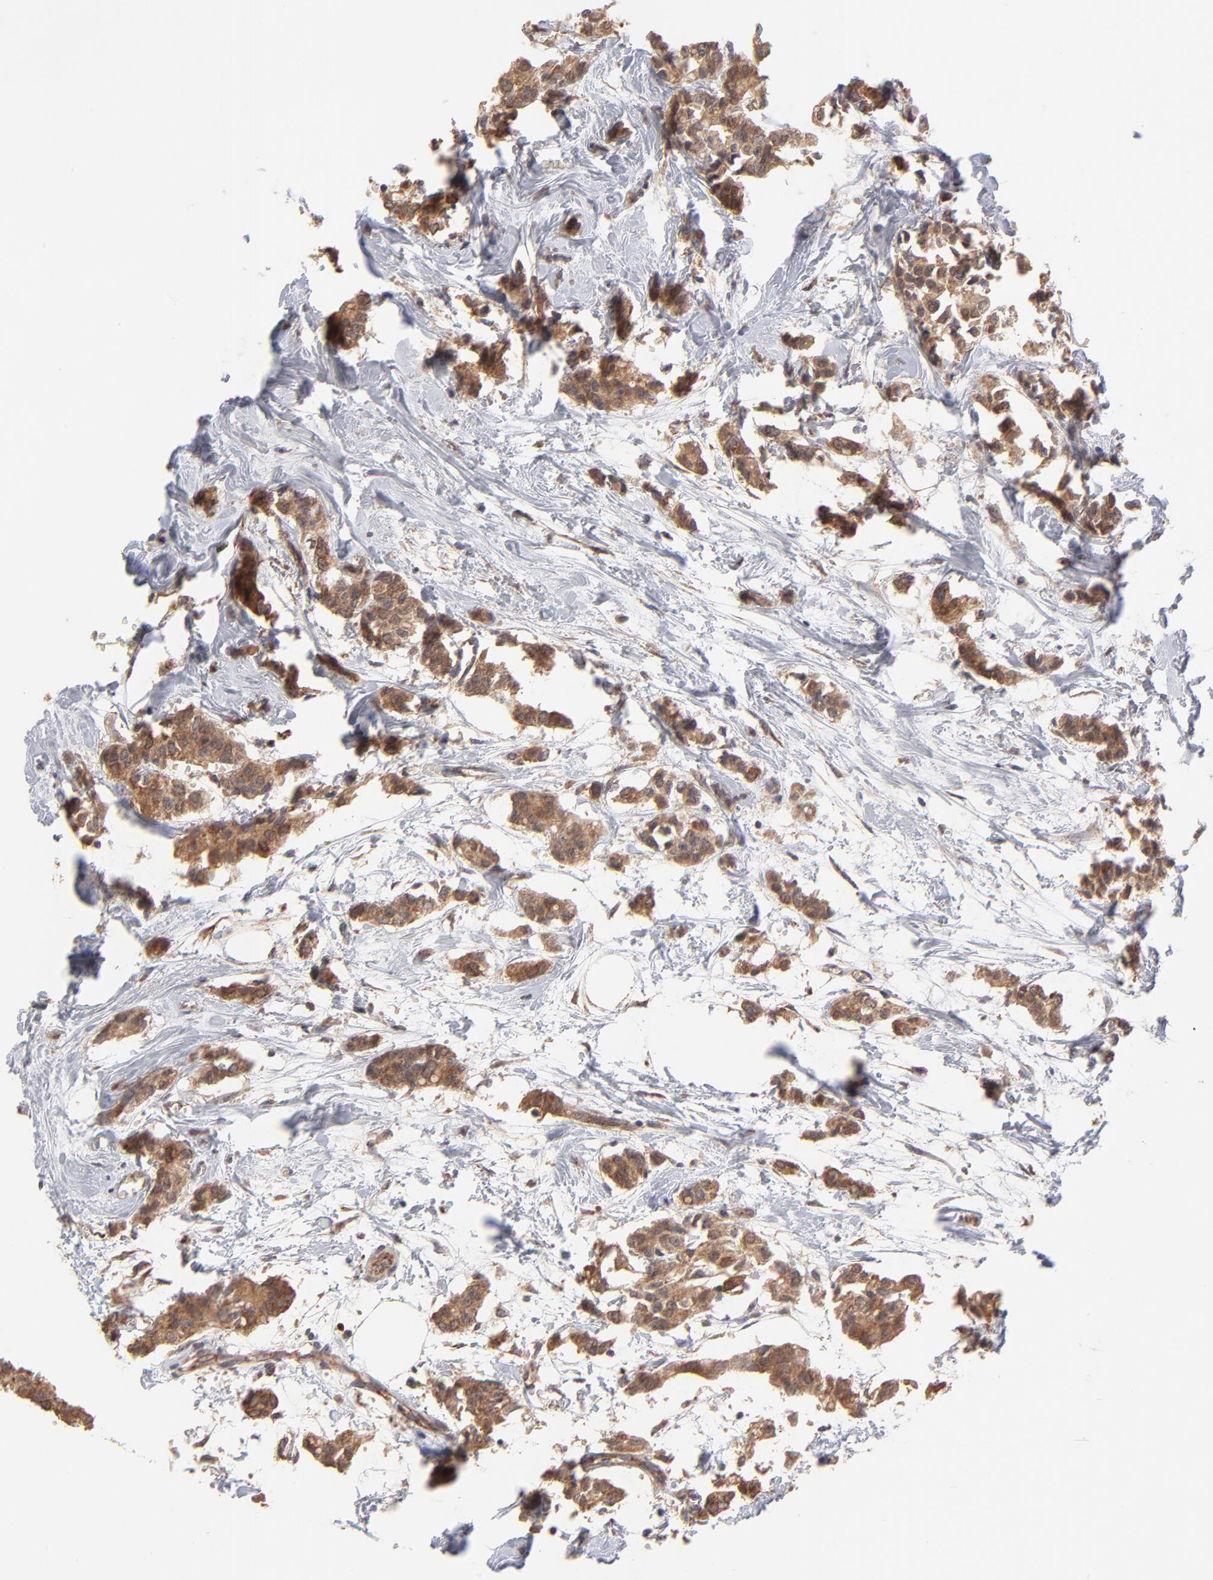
{"staining": {"intensity": "strong", "quantity": ">75%", "location": "cytoplasmic/membranous"}, "tissue": "breast cancer", "cell_type": "Tumor cells", "image_type": "cancer", "snomed": [{"axis": "morphology", "description": "Duct carcinoma"}, {"axis": "topography", "description": "Breast"}], "caption": "Strong cytoplasmic/membranous positivity for a protein is identified in approximately >75% of tumor cells of breast cancer using immunohistochemistry.", "gene": "UBE2H", "patient": {"sex": "female", "age": 84}}